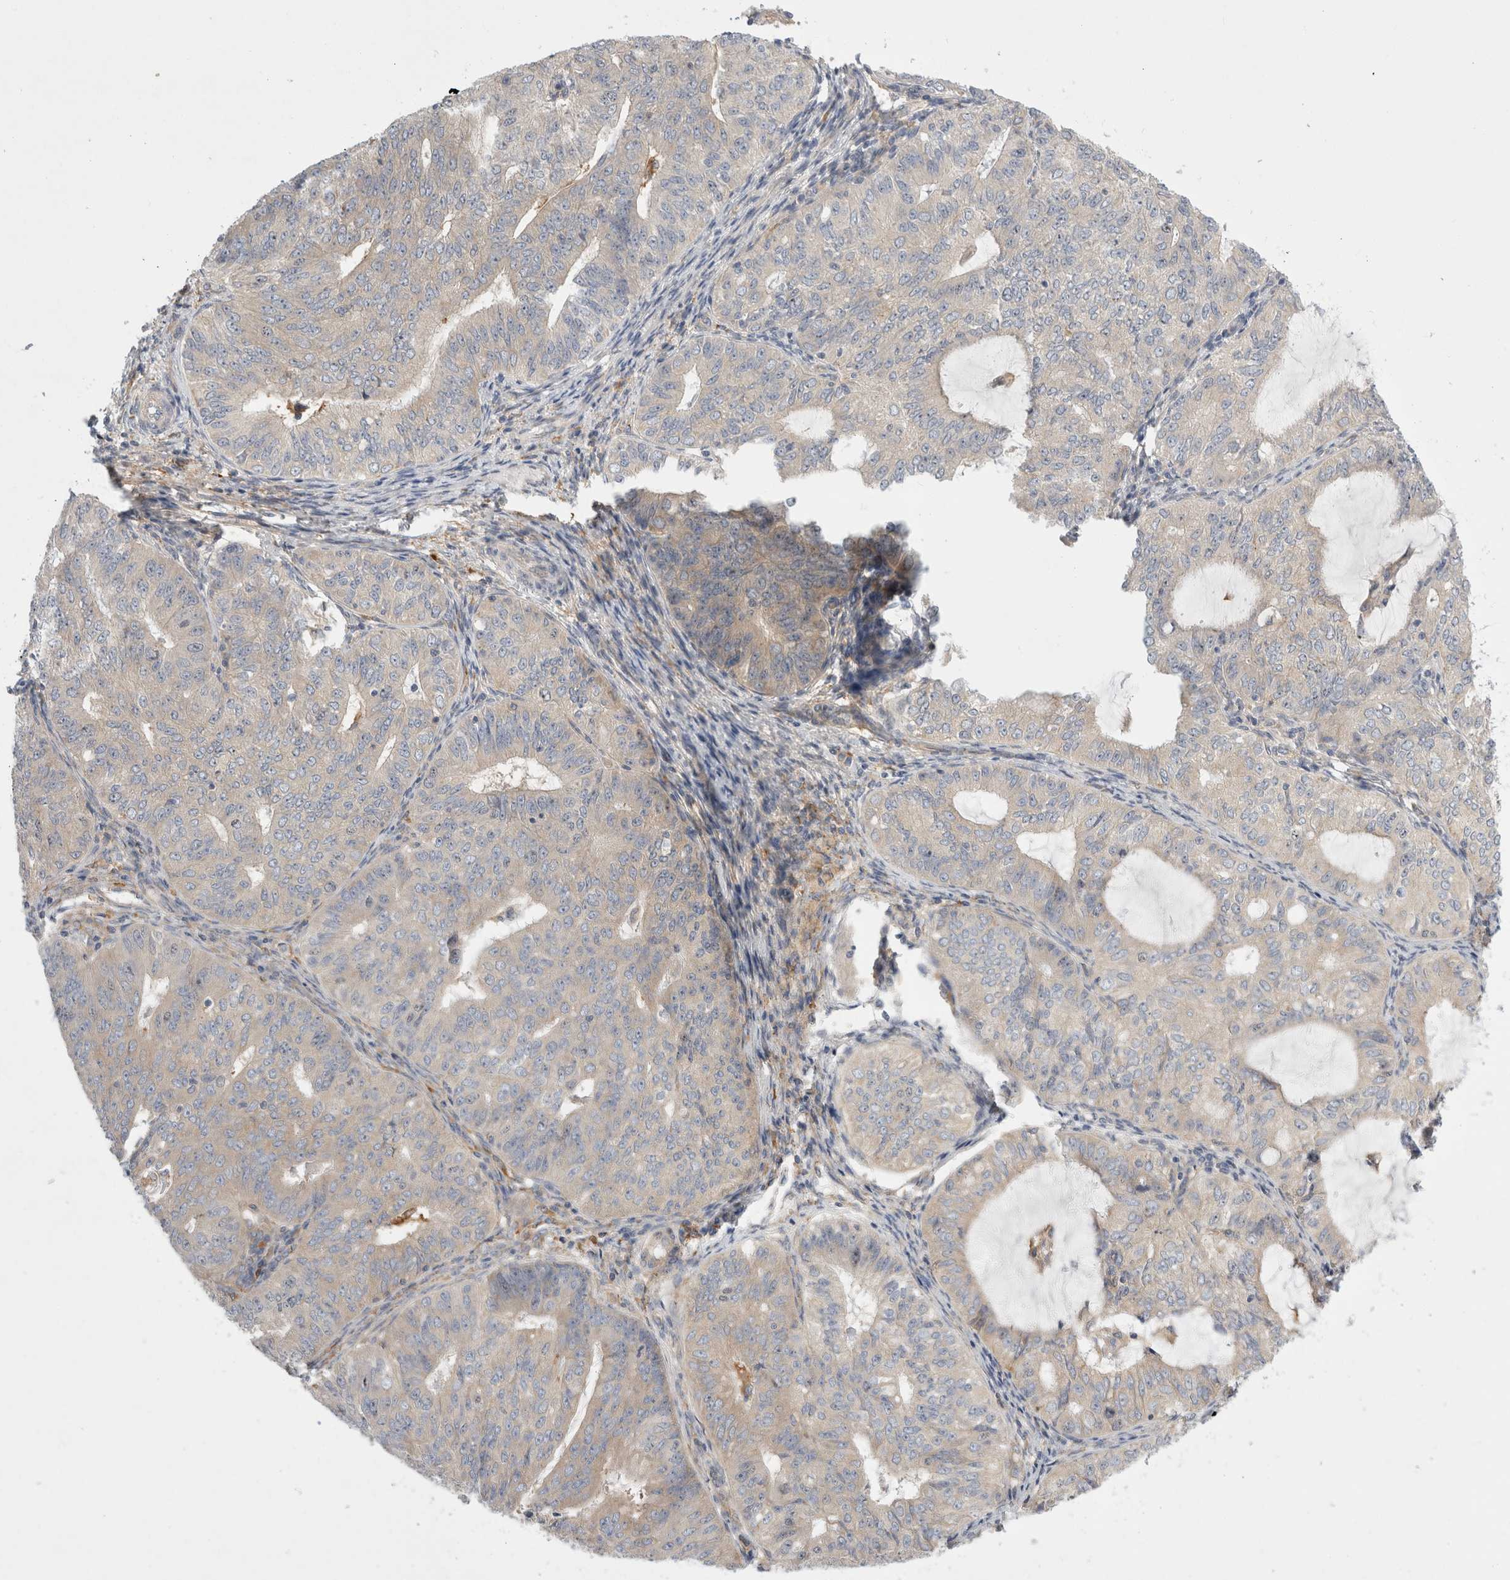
{"staining": {"intensity": "weak", "quantity": "<25%", "location": "cytoplasmic/membranous"}, "tissue": "endometrial cancer", "cell_type": "Tumor cells", "image_type": "cancer", "snomed": [{"axis": "morphology", "description": "Adenocarcinoma, NOS"}, {"axis": "topography", "description": "Endometrium"}], "caption": "IHC of human adenocarcinoma (endometrial) reveals no expression in tumor cells.", "gene": "CDCA7L", "patient": {"sex": "female", "age": 32}}